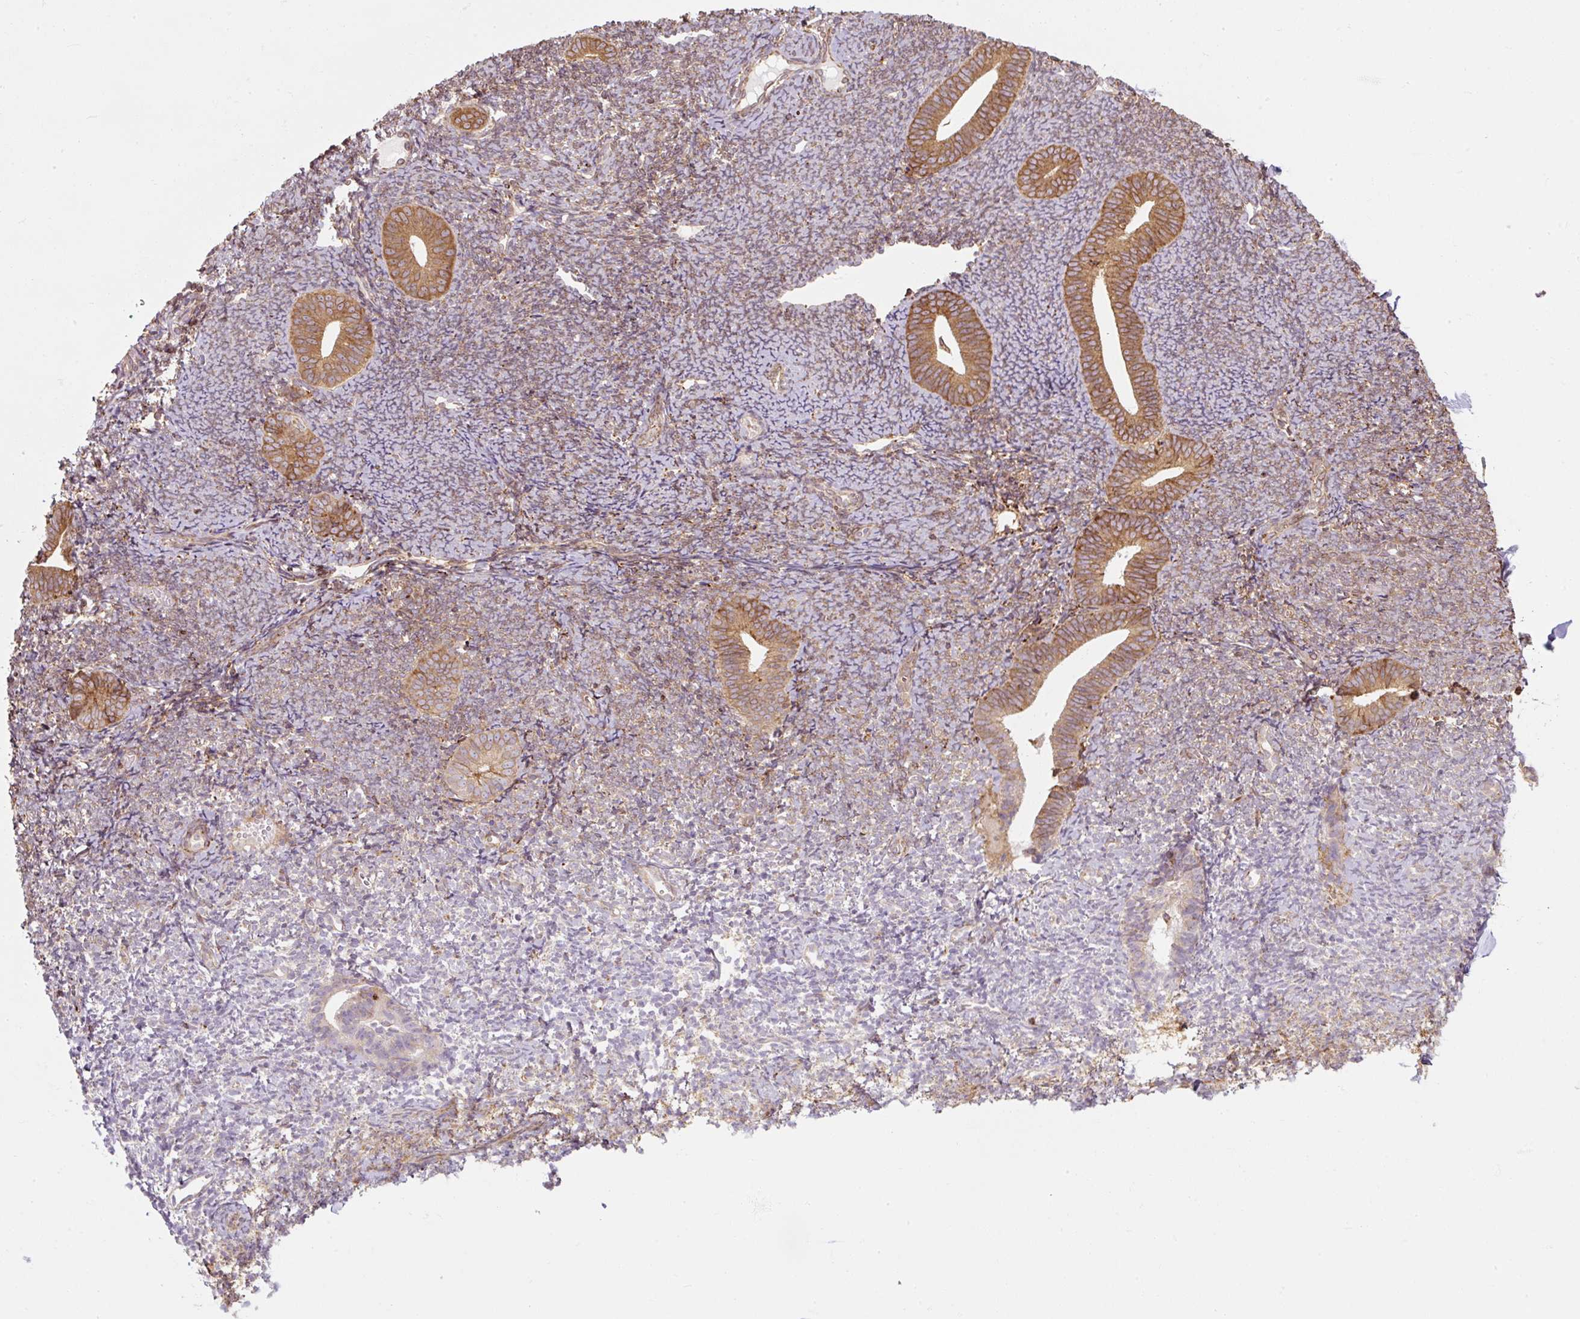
{"staining": {"intensity": "moderate", "quantity": ">75%", "location": "cytoplasmic/membranous"}, "tissue": "endometrium", "cell_type": "Cells in endometrial stroma", "image_type": "normal", "snomed": [{"axis": "morphology", "description": "Normal tissue, NOS"}, {"axis": "topography", "description": "Endometrium"}], "caption": "A high-resolution photomicrograph shows immunohistochemistry staining of normal endometrium, which reveals moderate cytoplasmic/membranous positivity in about >75% of cells in endometrial stroma. (Stains: DAB (3,3'-diaminobenzidine) in brown, nuclei in blue, Microscopy: brightfield microscopy at high magnification).", "gene": "PRKCSH", "patient": {"sex": "female", "age": 39}}